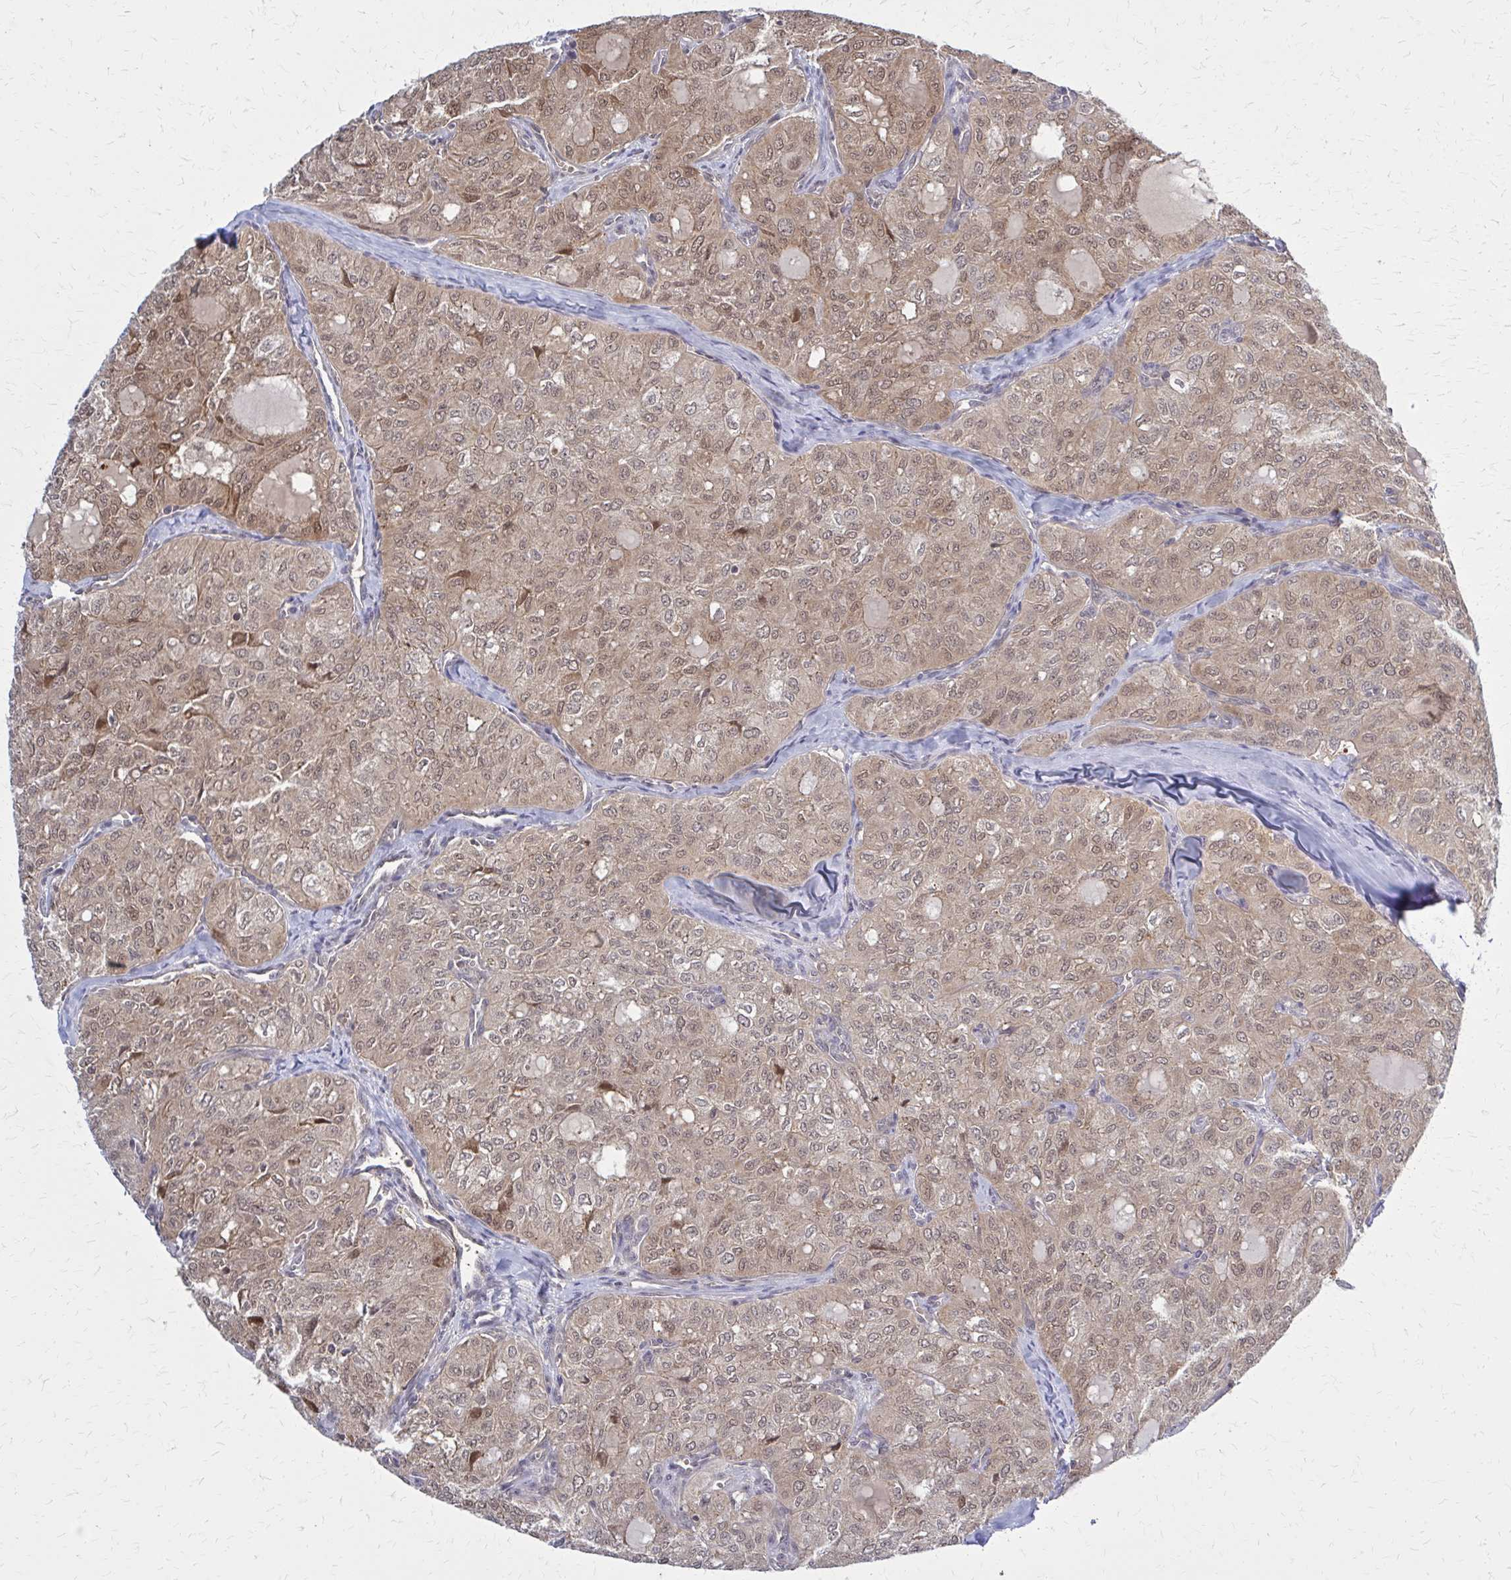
{"staining": {"intensity": "moderate", "quantity": ">75%", "location": "cytoplasmic/membranous,nuclear"}, "tissue": "thyroid cancer", "cell_type": "Tumor cells", "image_type": "cancer", "snomed": [{"axis": "morphology", "description": "Follicular adenoma carcinoma, NOS"}, {"axis": "topography", "description": "Thyroid gland"}], "caption": "An image of human follicular adenoma carcinoma (thyroid) stained for a protein reveals moderate cytoplasmic/membranous and nuclear brown staining in tumor cells. (Brightfield microscopy of DAB IHC at high magnification).", "gene": "DBI", "patient": {"sex": "male", "age": 75}}